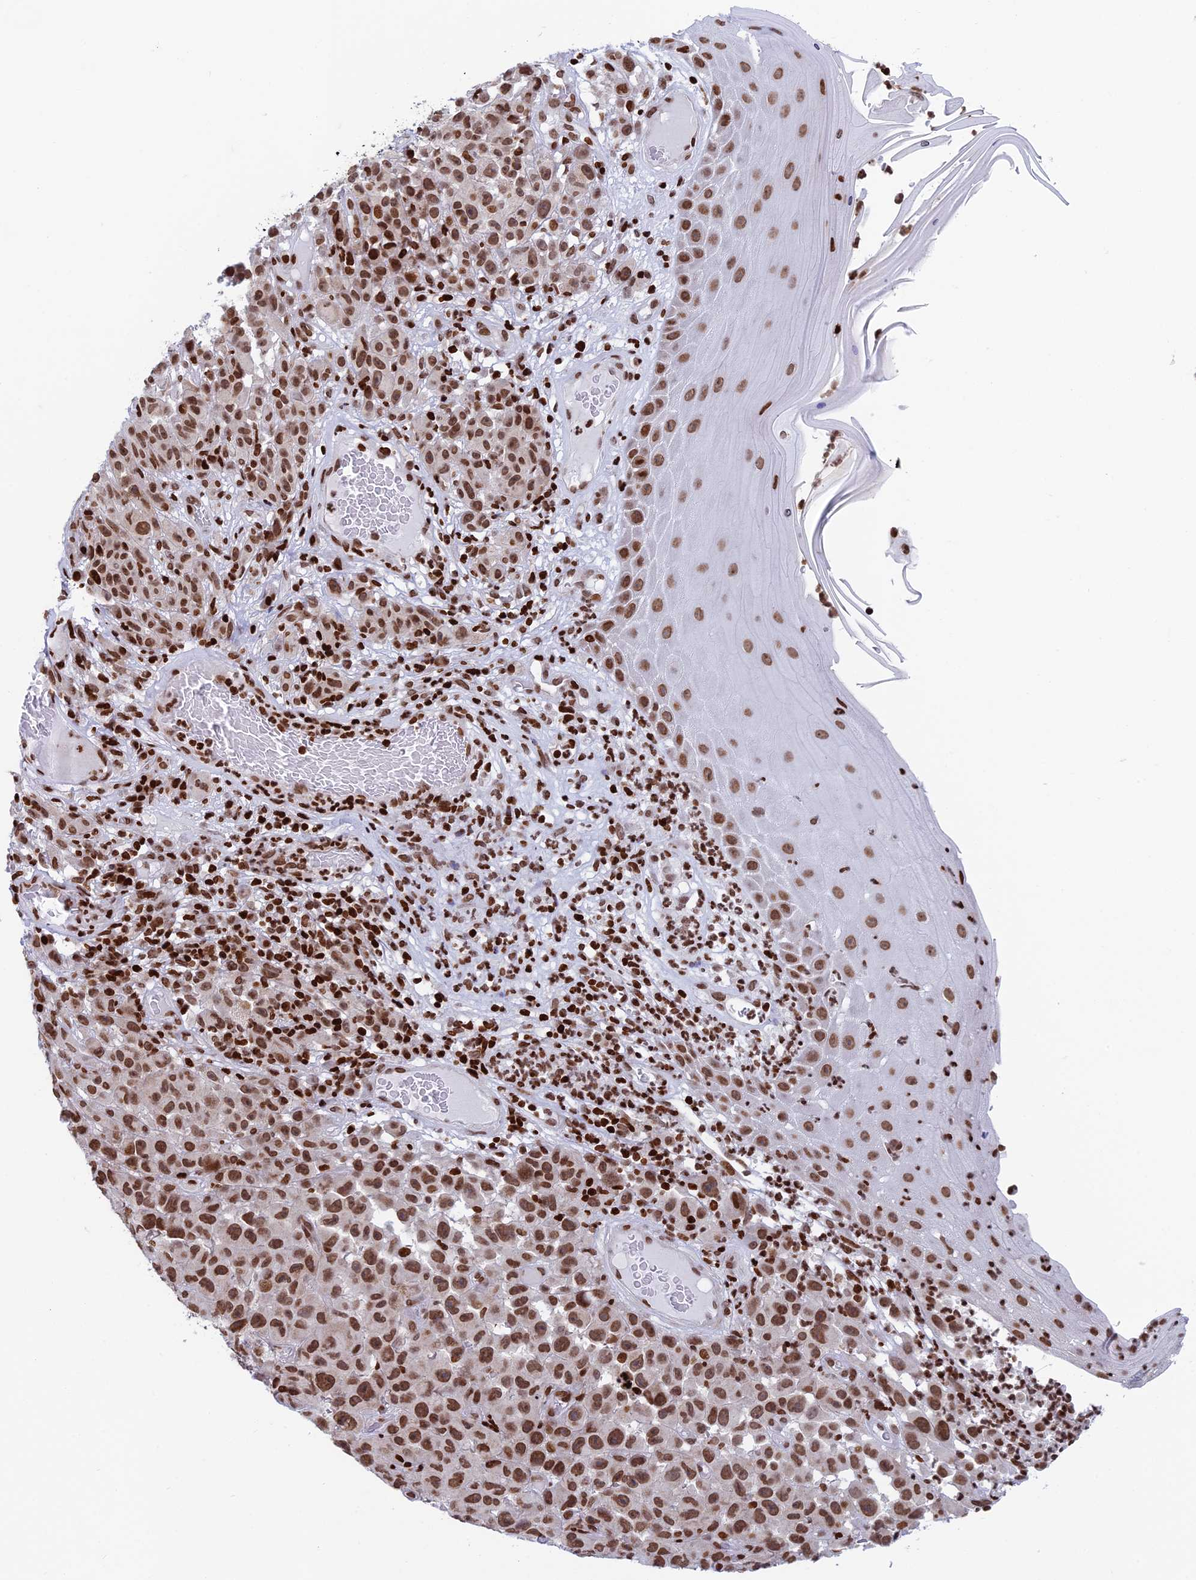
{"staining": {"intensity": "moderate", "quantity": ">75%", "location": "nuclear"}, "tissue": "melanoma", "cell_type": "Tumor cells", "image_type": "cancer", "snomed": [{"axis": "morphology", "description": "Malignant melanoma, NOS"}, {"axis": "topography", "description": "Skin"}], "caption": "A brown stain highlights moderate nuclear expression of a protein in malignant melanoma tumor cells.", "gene": "RPAP1", "patient": {"sex": "female", "age": 82}}